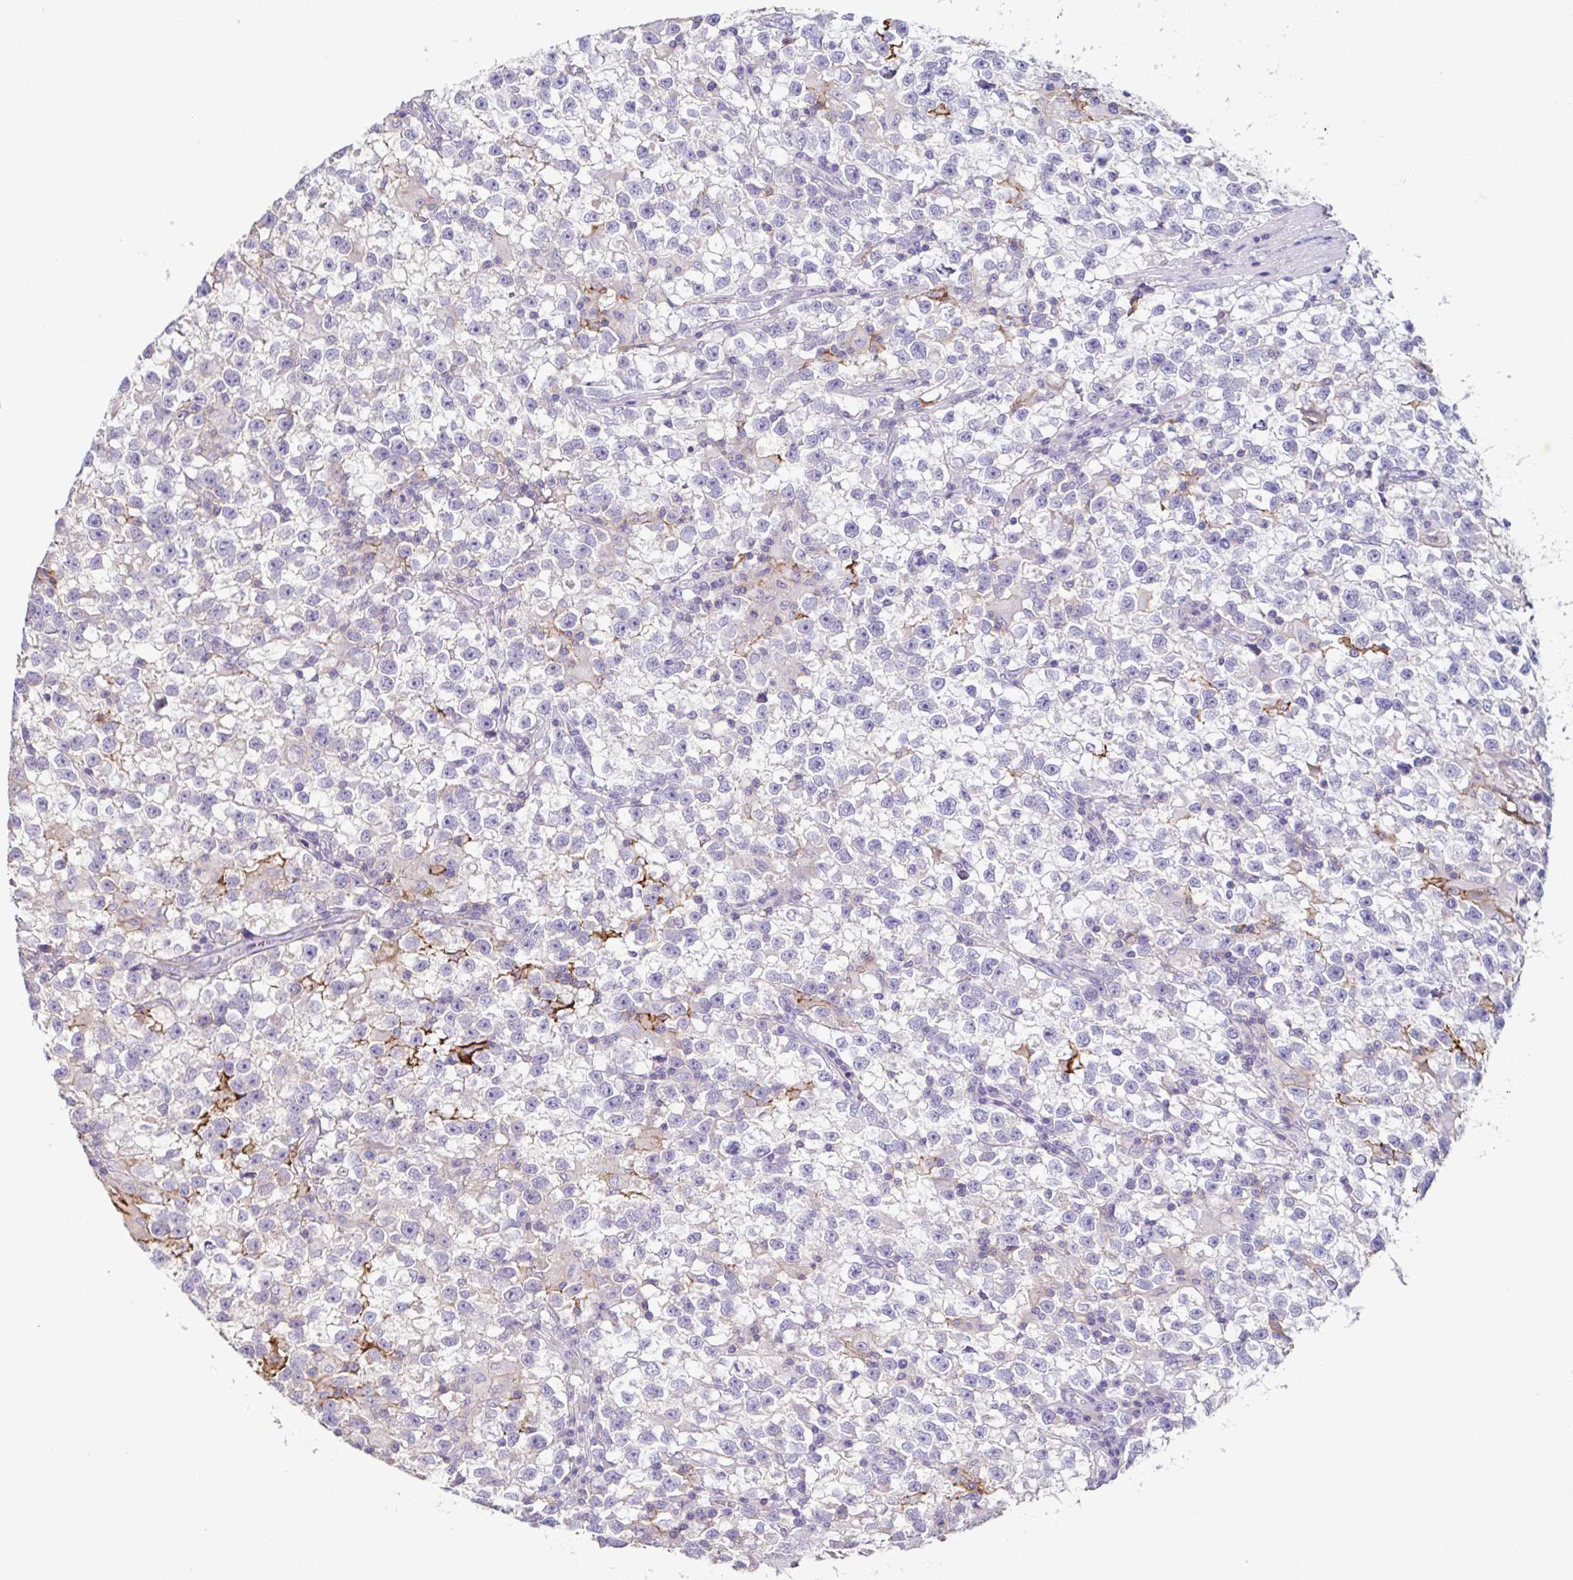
{"staining": {"intensity": "negative", "quantity": "none", "location": "none"}, "tissue": "testis cancer", "cell_type": "Tumor cells", "image_type": "cancer", "snomed": [{"axis": "morphology", "description": "Seminoma, NOS"}, {"axis": "topography", "description": "Testis"}], "caption": "This is a image of immunohistochemistry (IHC) staining of testis cancer (seminoma), which shows no positivity in tumor cells. (DAB immunohistochemistry, high magnification).", "gene": "MARCO", "patient": {"sex": "male", "age": 31}}